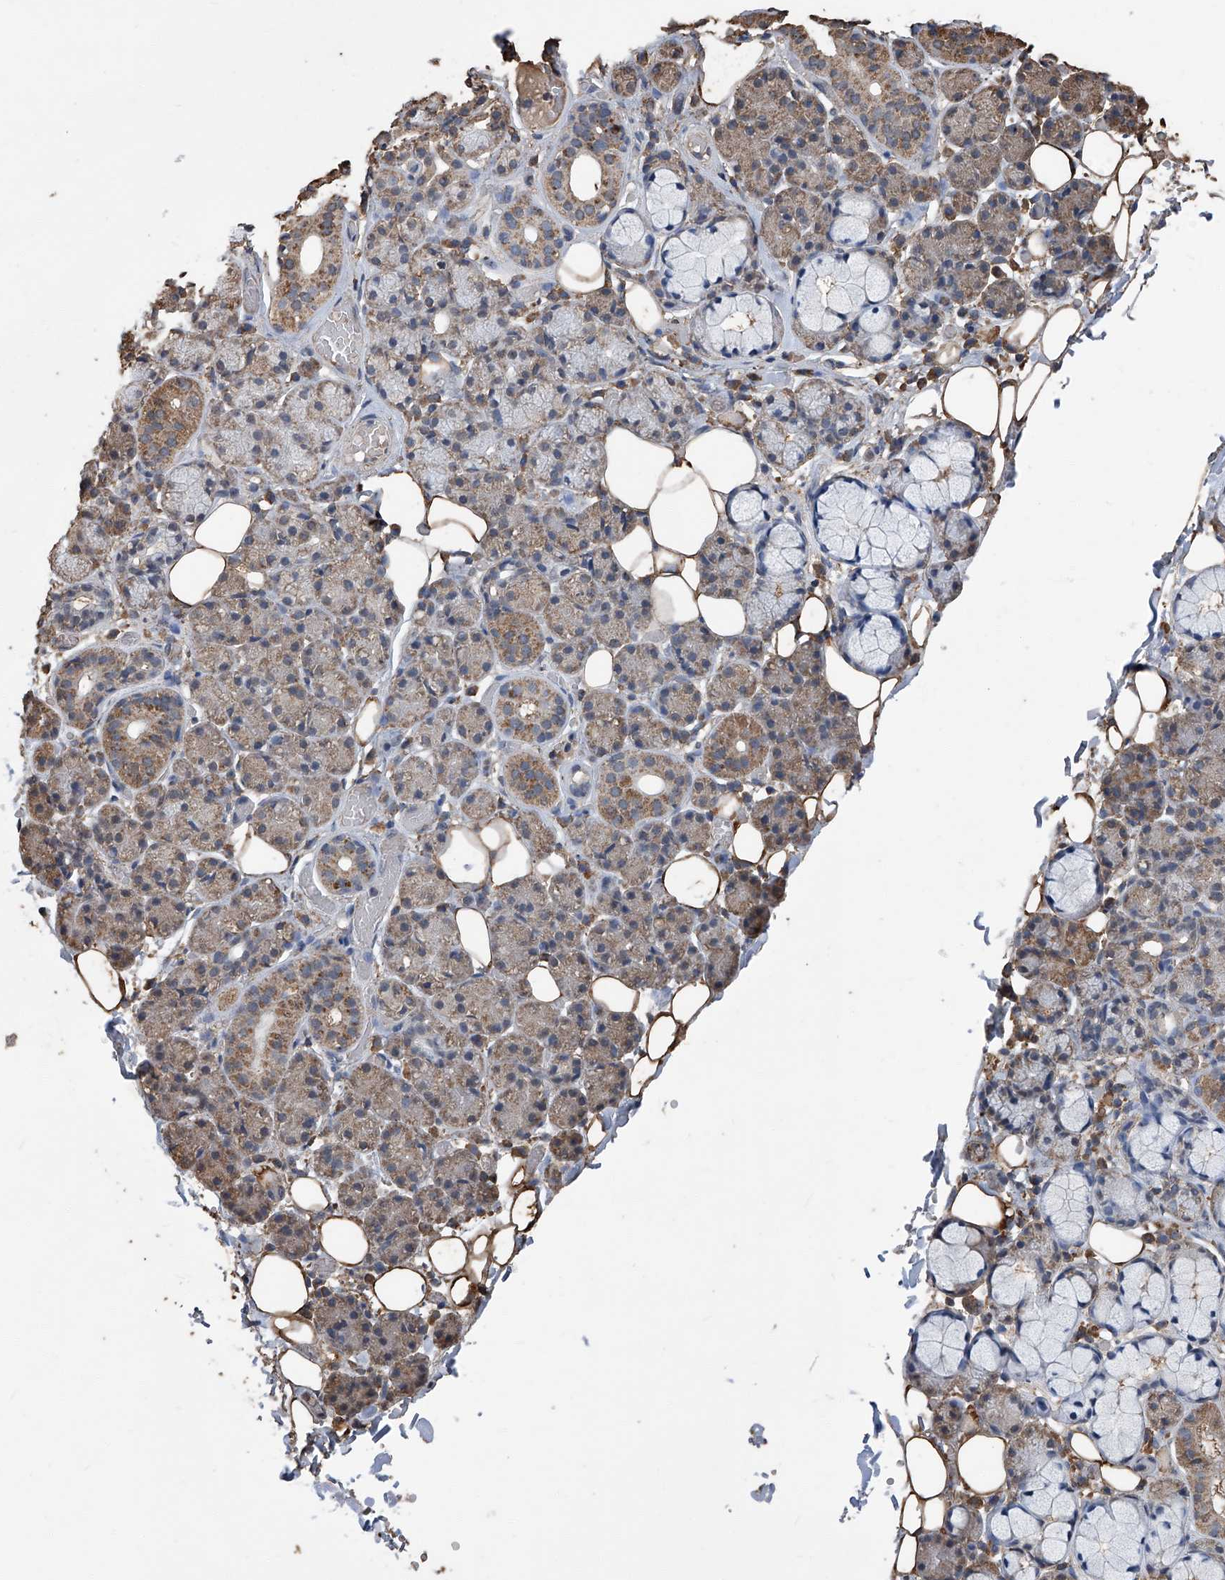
{"staining": {"intensity": "moderate", "quantity": ">75%", "location": "cytoplasmic/membranous"}, "tissue": "salivary gland", "cell_type": "Glandular cells", "image_type": "normal", "snomed": [{"axis": "morphology", "description": "Normal tissue, NOS"}, {"axis": "topography", "description": "Salivary gland"}], "caption": "This is a histology image of immunohistochemistry staining of benign salivary gland, which shows moderate staining in the cytoplasmic/membranous of glandular cells.", "gene": "STARD7", "patient": {"sex": "male", "age": 63}}